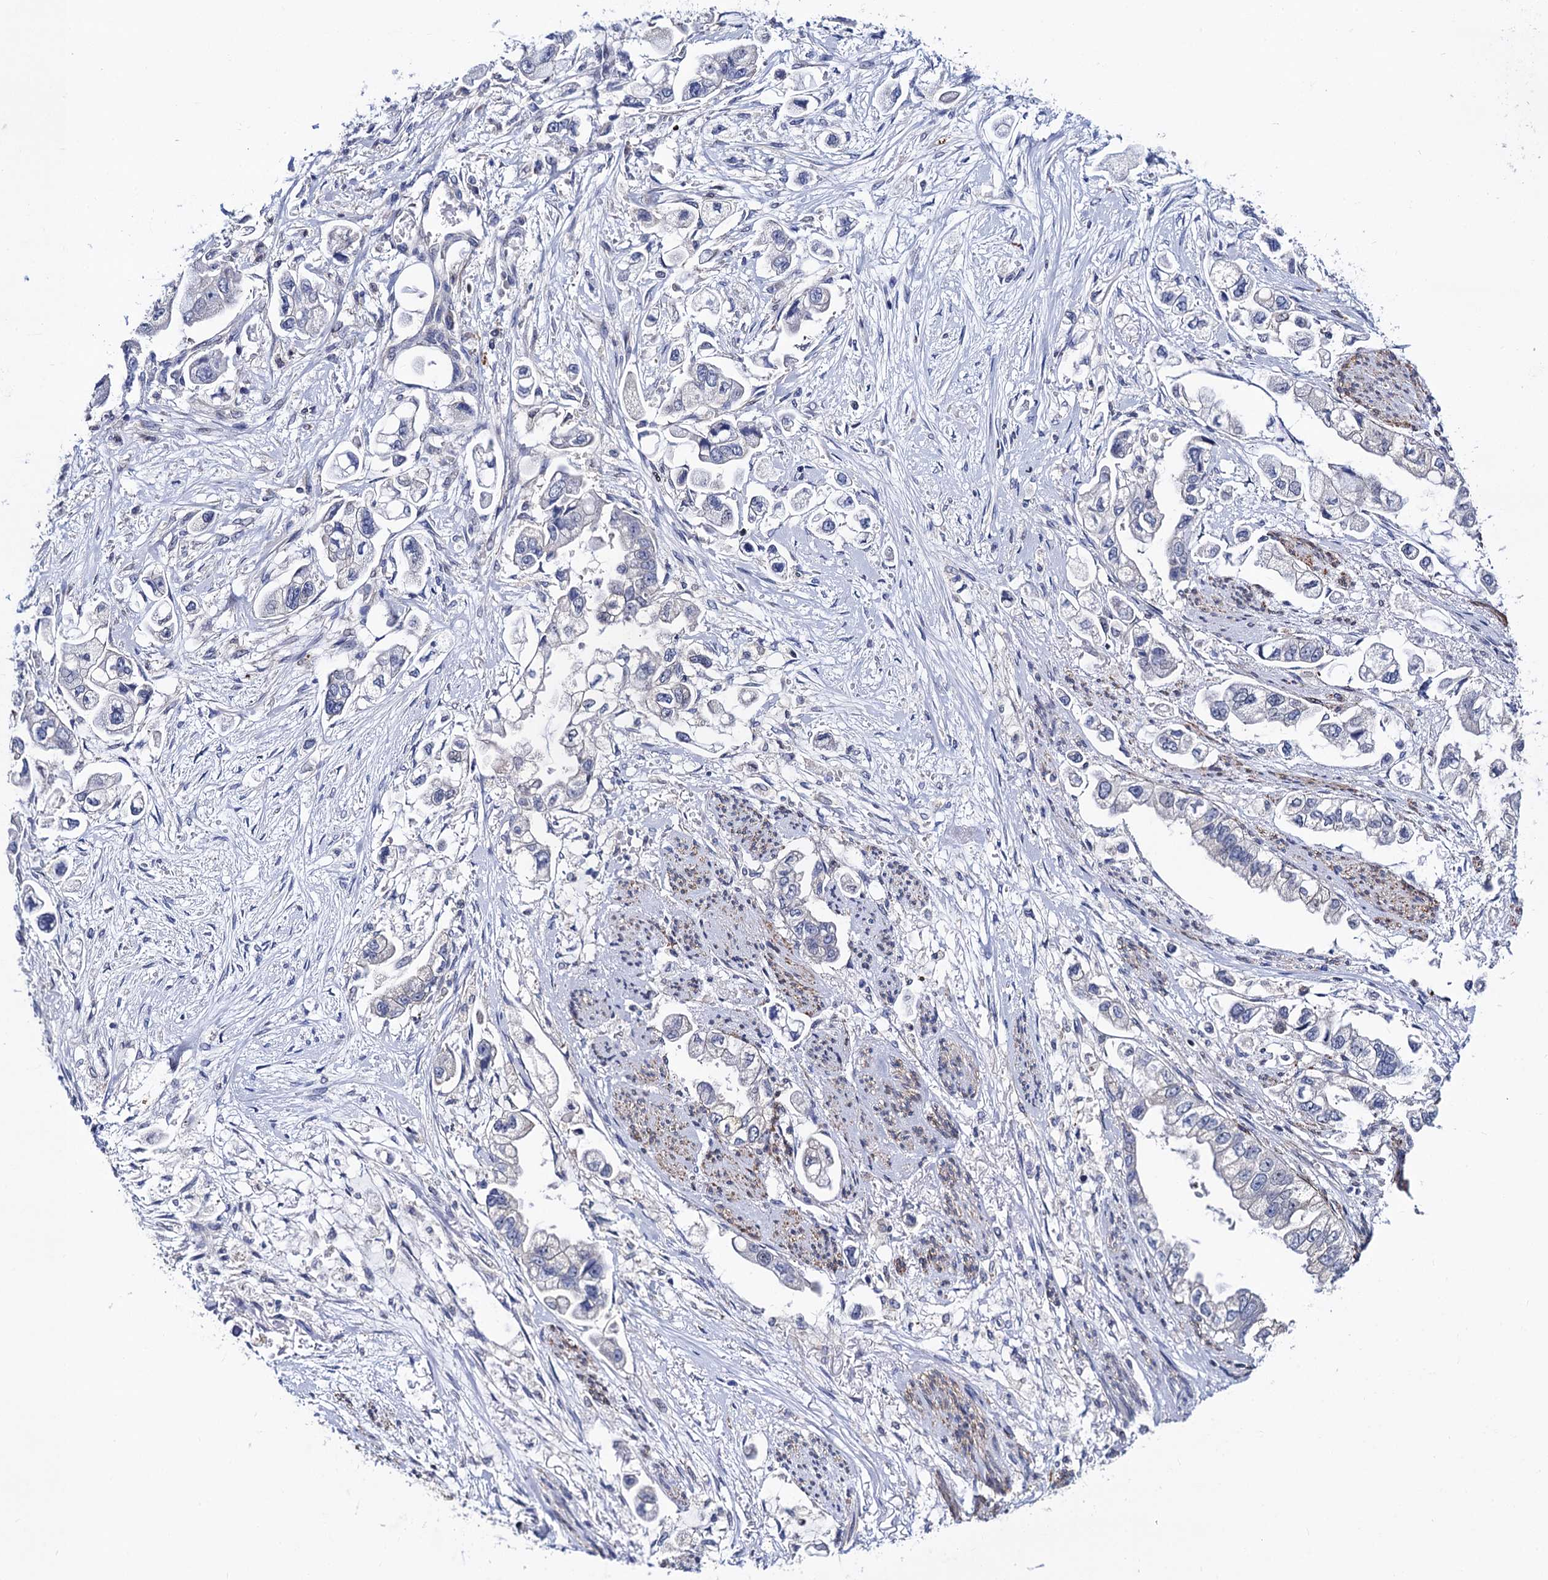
{"staining": {"intensity": "negative", "quantity": "none", "location": "none"}, "tissue": "stomach cancer", "cell_type": "Tumor cells", "image_type": "cancer", "snomed": [{"axis": "morphology", "description": "Adenocarcinoma, NOS"}, {"axis": "topography", "description": "Stomach"}], "caption": "Tumor cells show no significant staining in stomach adenocarcinoma.", "gene": "ZDHHC18", "patient": {"sex": "male", "age": 62}}